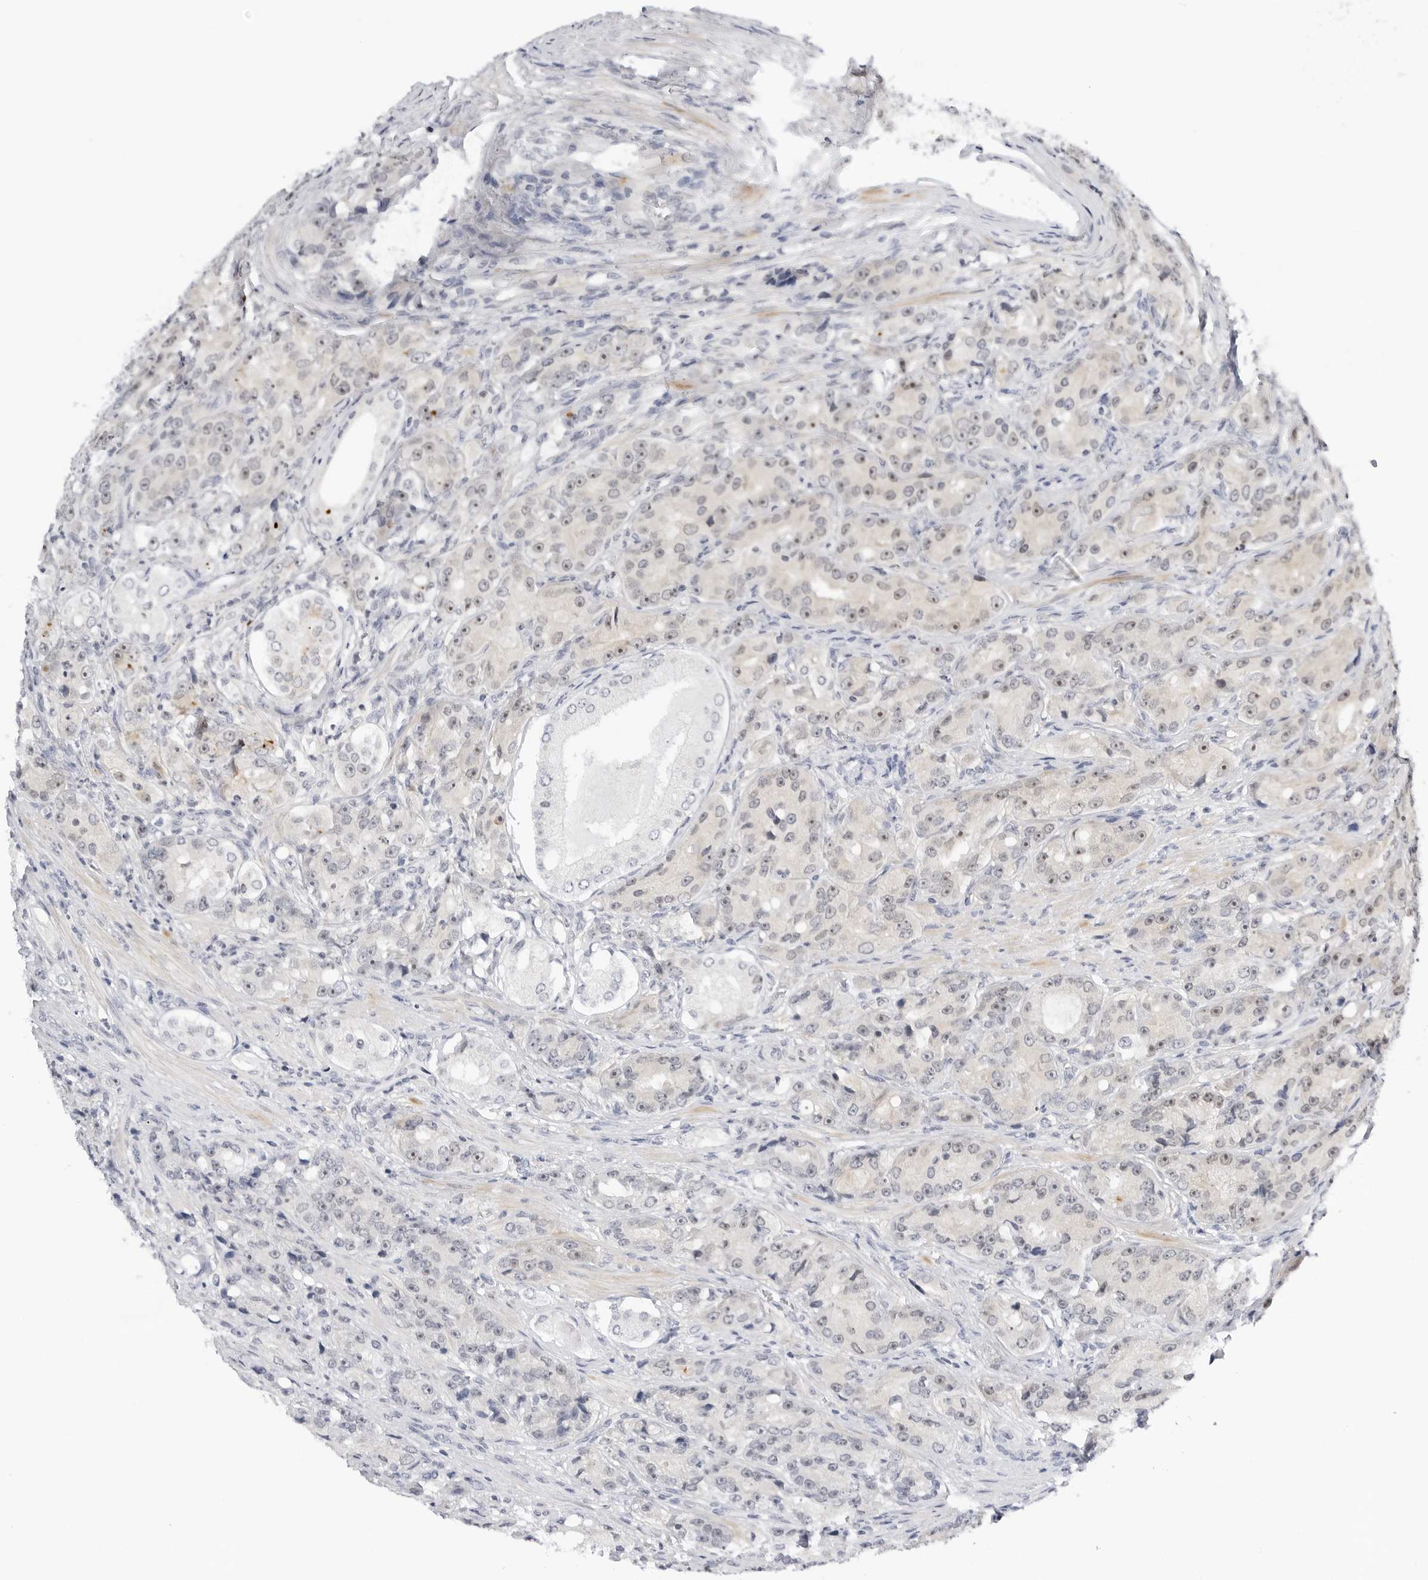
{"staining": {"intensity": "negative", "quantity": "none", "location": "none"}, "tissue": "prostate cancer", "cell_type": "Tumor cells", "image_type": "cancer", "snomed": [{"axis": "morphology", "description": "Adenocarcinoma, High grade"}, {"axis": "topography", "description": "Prostate"}], "caption": "High magnification brightfield microscopy of high-grade adenocarcinoma (prostate) stained with DAB (brown) and counterstained with hematoxylin (blue): tumor cells show no significant staining. (DAB (3,3'-diaminobenzidine) IHC with hematoxylin counter stain).", "gene": "MAP2K5", "patient": {"sex": "male", "age": 60}}